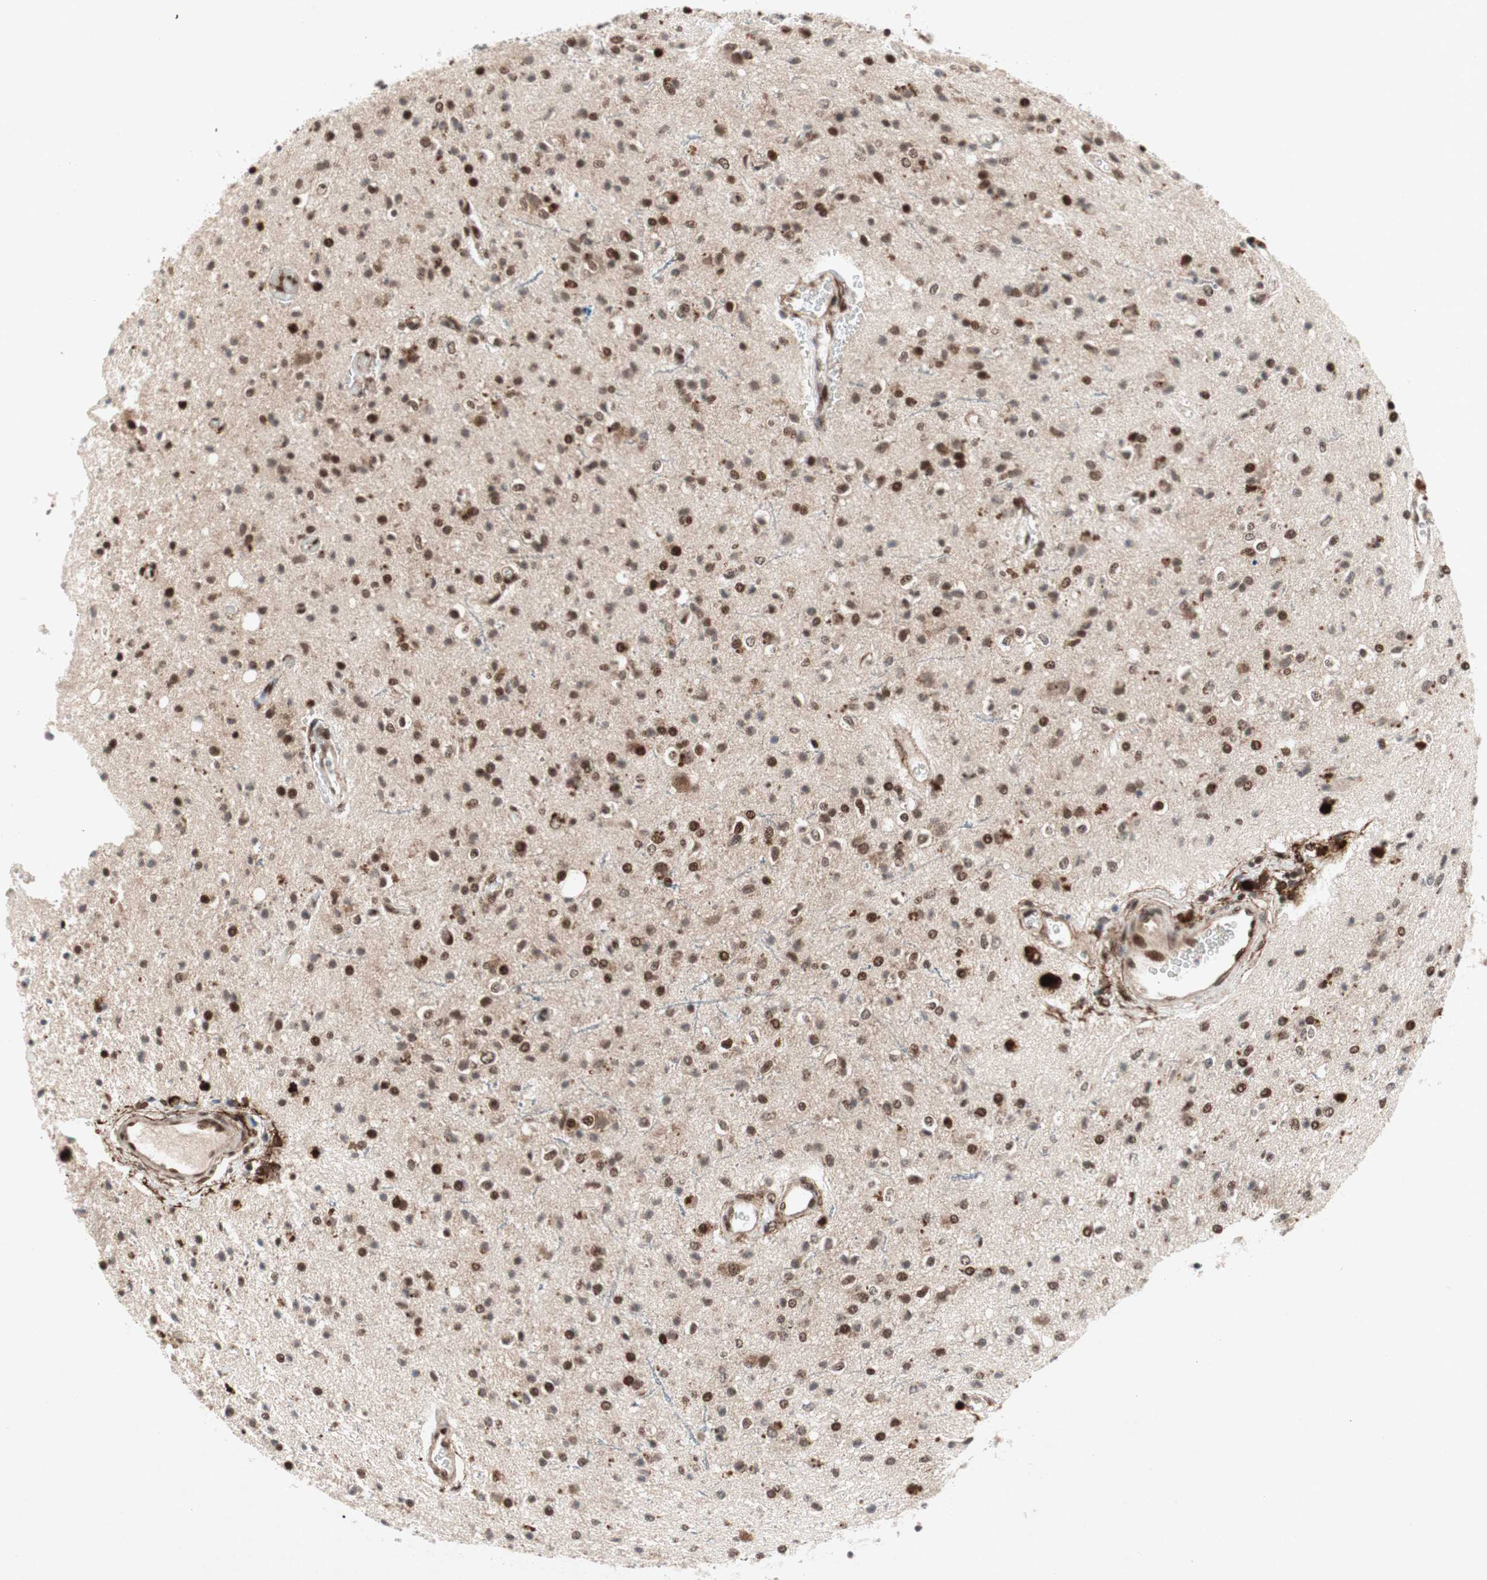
{"staining": {"intensity": "strong", "quantity": ">75%", "location": "nuclear"}, "tissue": "glioma", "cell_type": "Tumor cells", "image_type": "cancer", "snomed": [{"axis": "morphology", "description": "Glioma, malignant, High grade"}, {"axis": "topography", "description": "Brain"}], "caption": "The histopathology image displays staining of glioma, revealing strong nuclear protein positivity (brown color) within tumor cells.", "gene": "TCF12", "patient": {"sex": "male", "age": 47}}